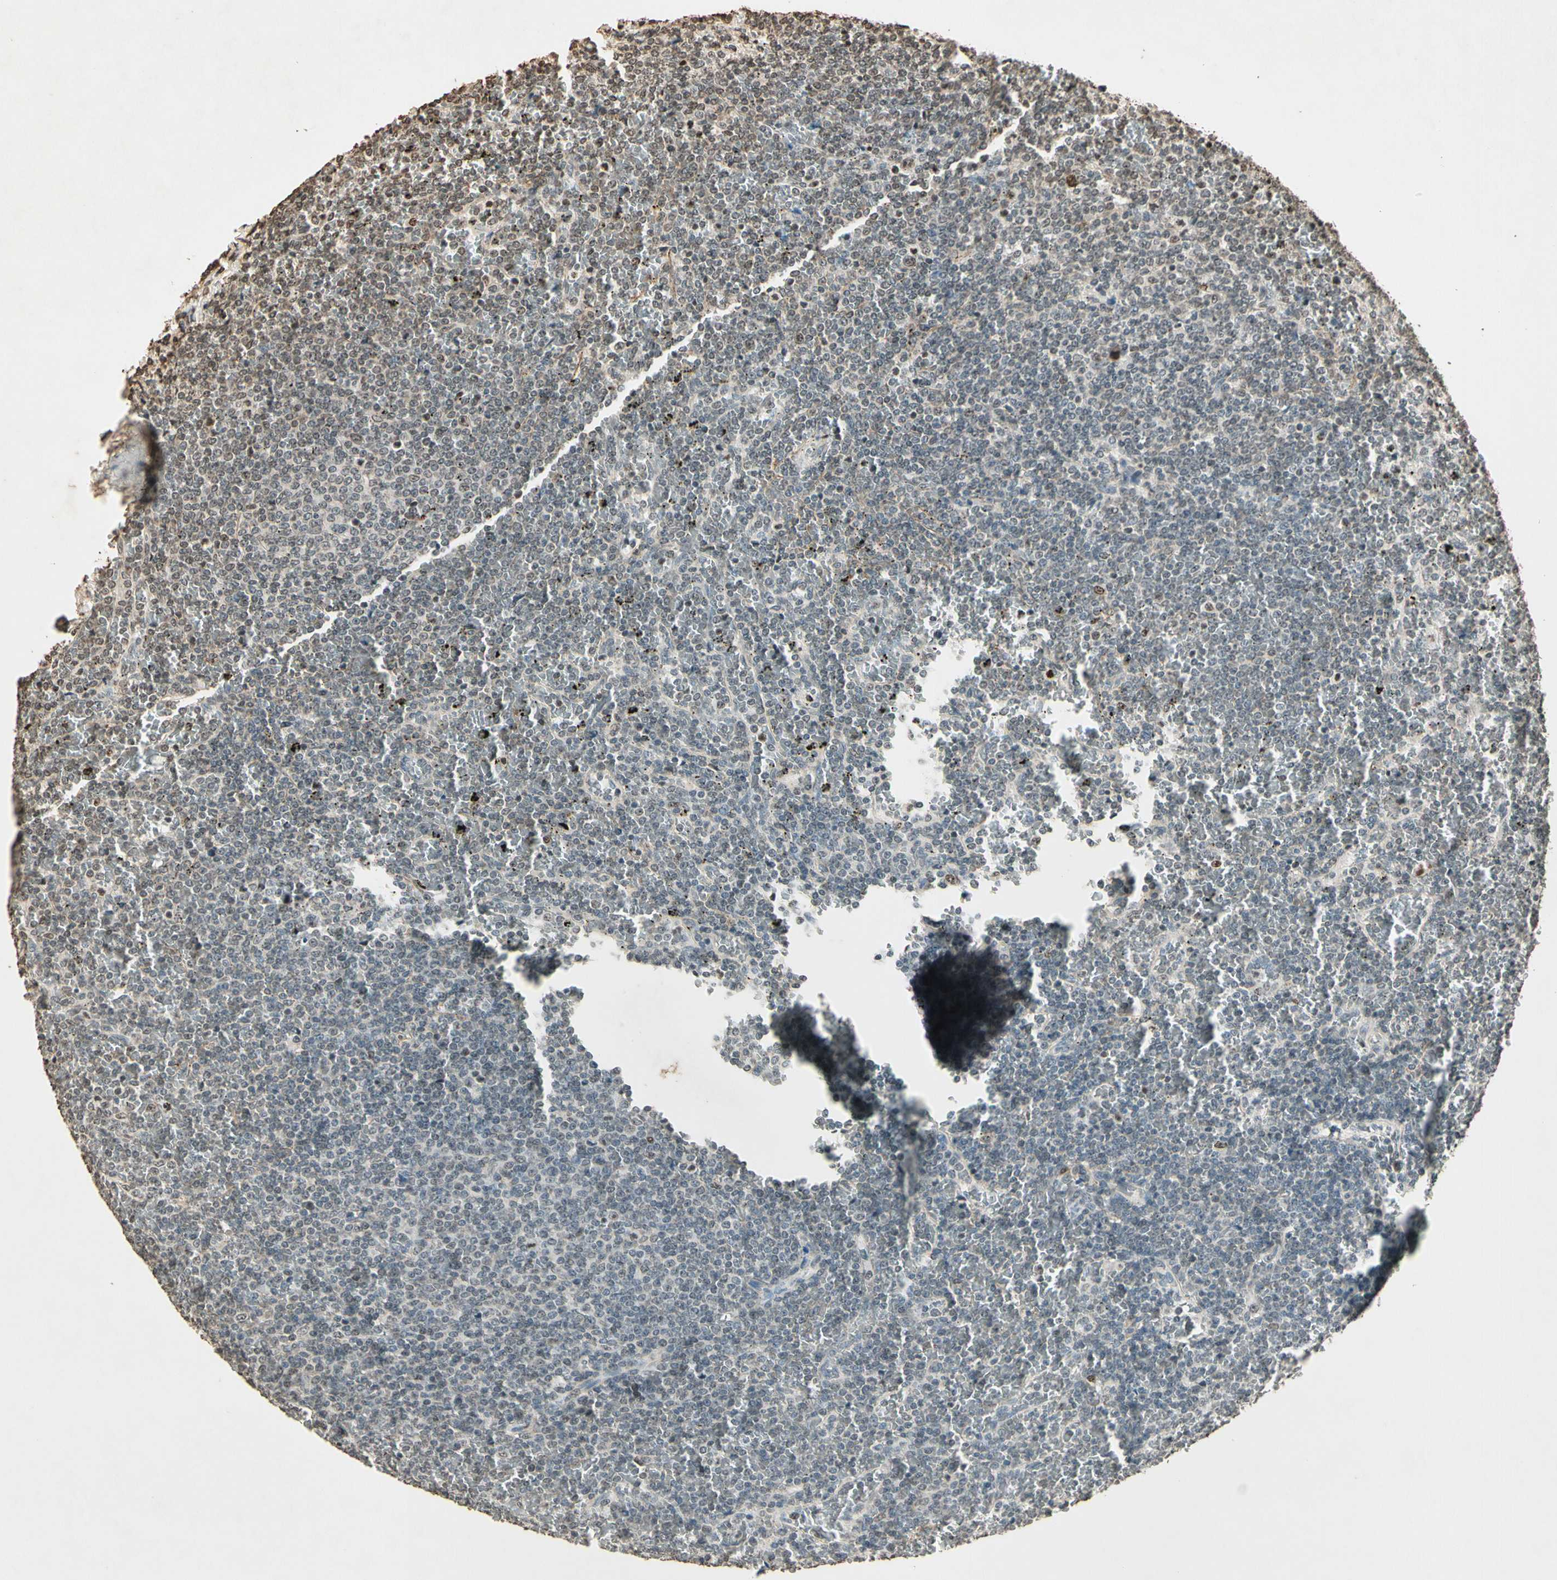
{"staining": {"intensity": "weak", "quantity": "<25%", "location": "nuclear"}, "tissue": "lymphoma", "cell_type": "Tumor cells", "image_type": "cancer", "snomed": [{"axis": "morphology", "description": "Malignant lymphoma, non-Hodgkin's type, Low grade"}, {"axis": "topography", "description": "Spleen"}], "caption": "Lymphoma stained for a protein using immunohistochemistry (IHC) demonstrates no staining tumor cells.", "gene": "TOP1", "patient": {"sex": "female", "age": 77}}